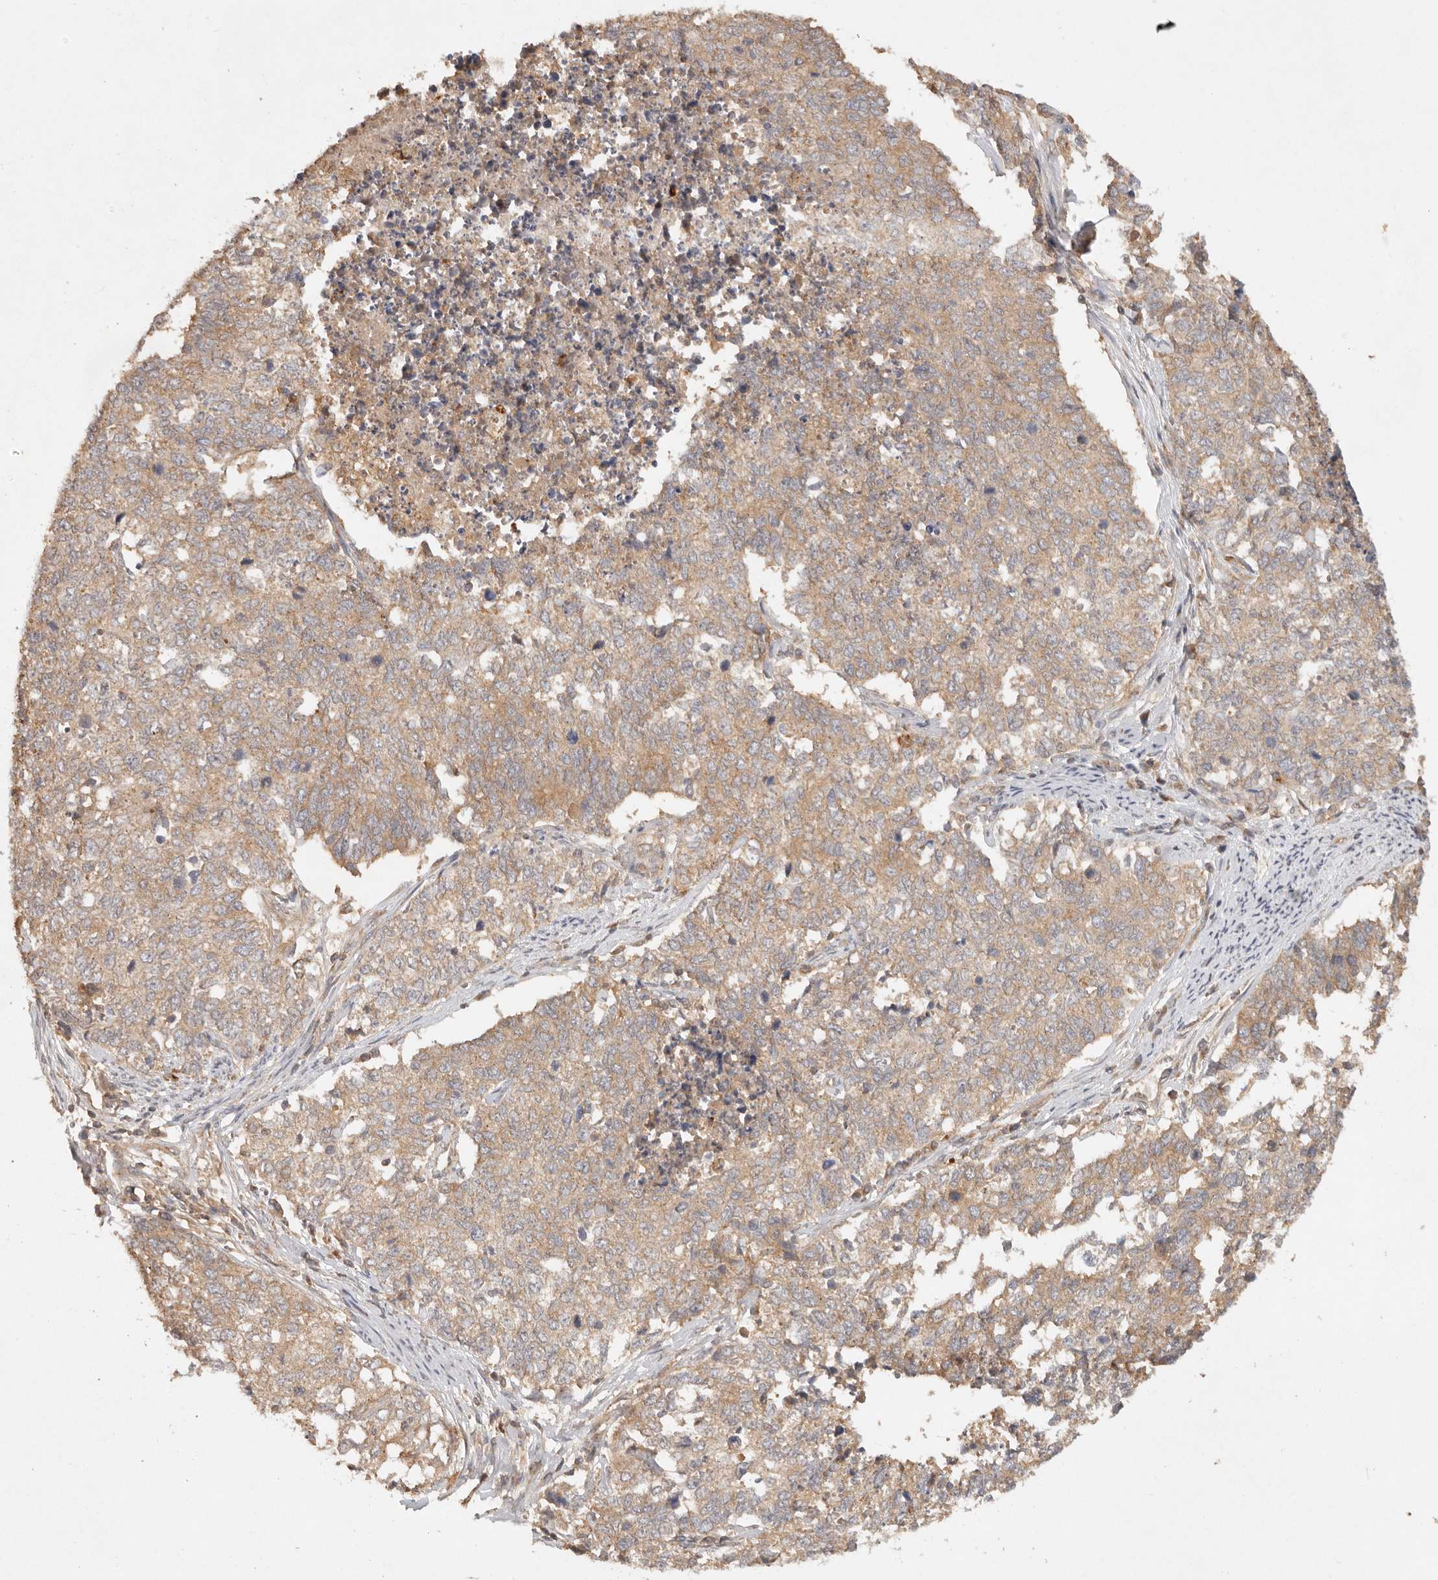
{"staining": {"intensity": "moderate", "quantity": ">75%", "location": "cytoplasmic/membranous"}, "tissue": "cervical cancer", "cell_type": "Tumor cells", "image_type": "cancer", "snomed": [{"axis": "morphology", "description": "Squamous cell carcinoma, NOS"}, {"axis": "topography", "description": "Cervix"}], "caption": "A high-resolution micrograph shows immunohistochemistry staining of cervical squamous cell carcinoma, which exhibits moderate cytoplasmic/membranous expression in approximately >75% of tumor cells.", "gene": "HECTD3", "patient": {"sex": "female", "age": 63}}